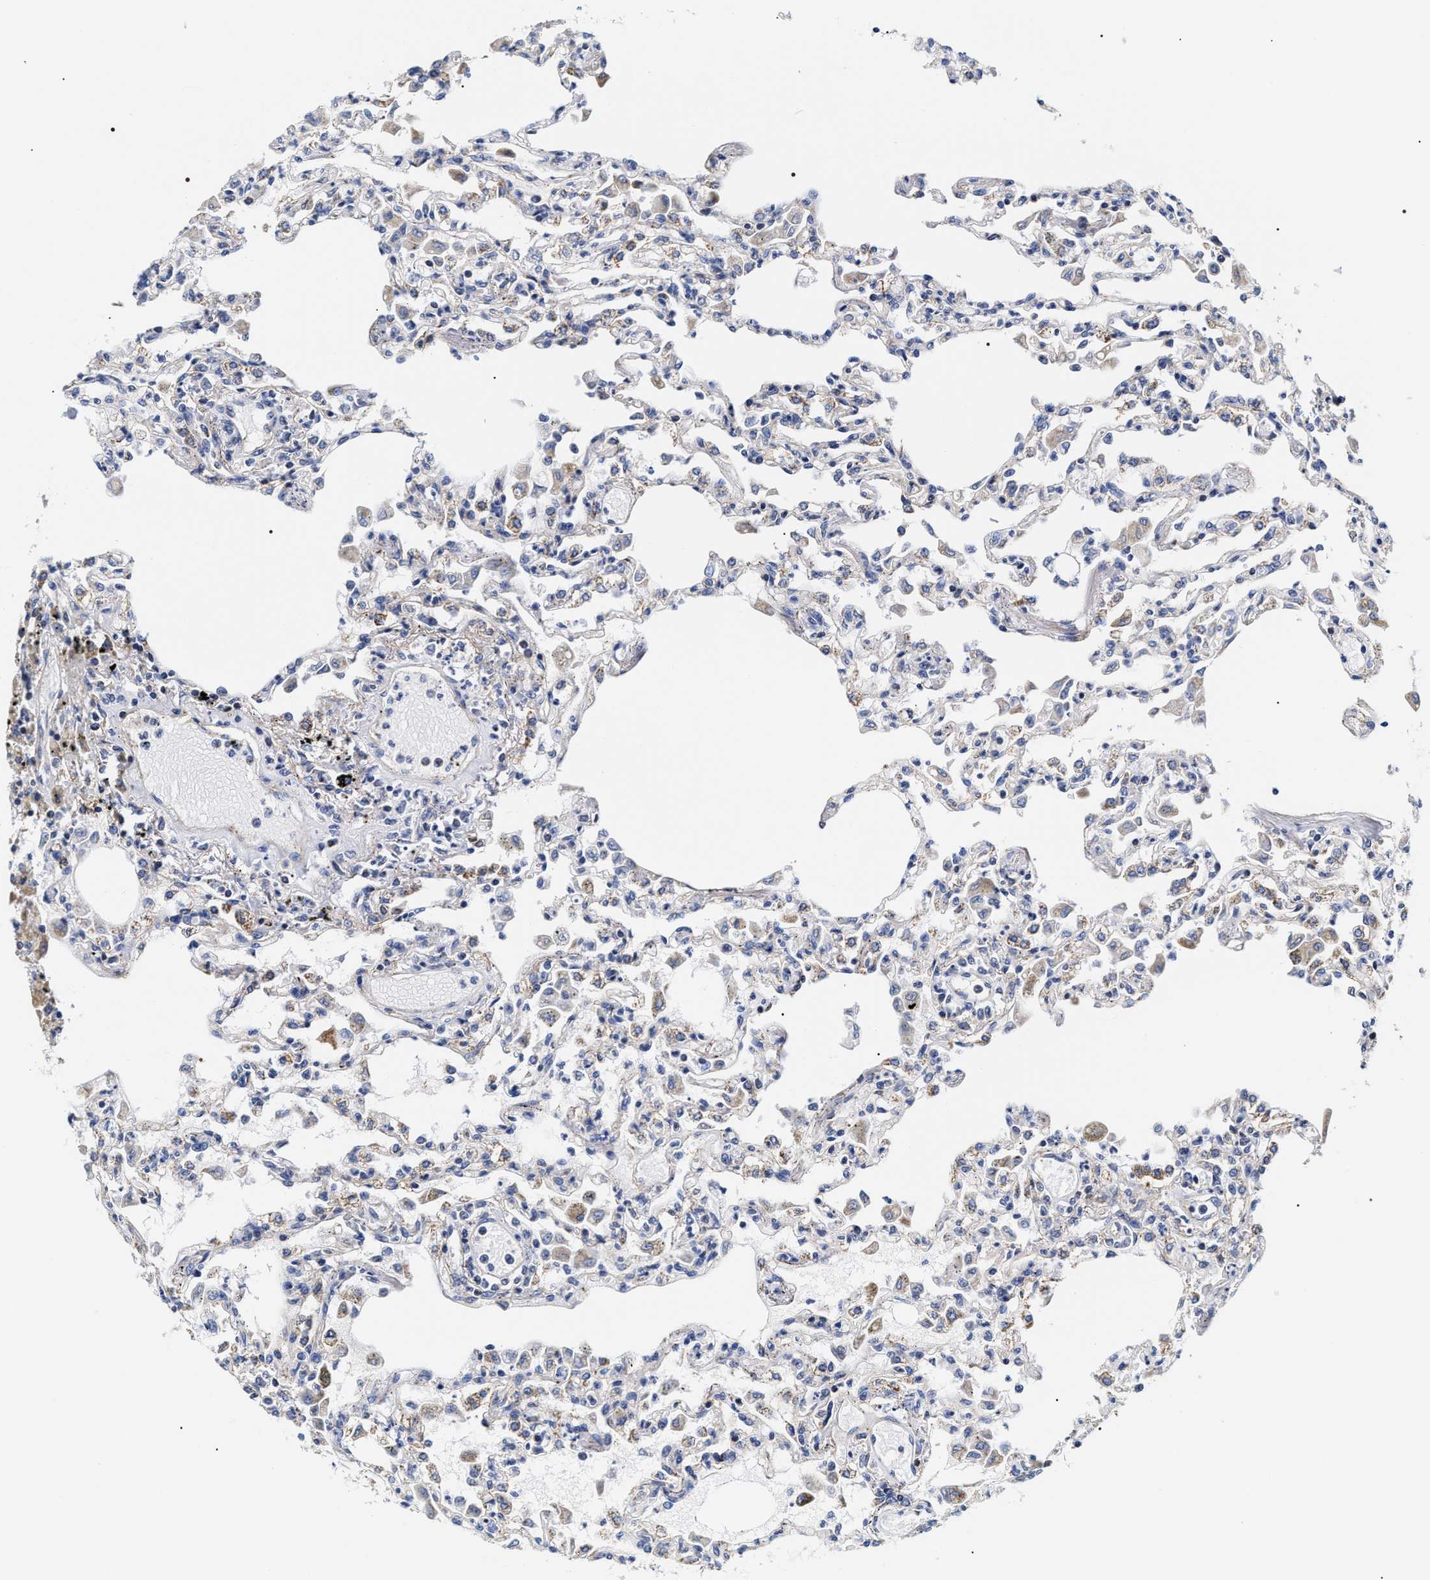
{"staining": {"intensity": "negative", "quantity": "none", "location": "none"}, "tissue": "lung", "cell_type": "Alveolar cells", "image_type": "normal", "snomed": [{"axis": "morphology", "description": "Normal tissue, NOS"}, {"axis": "topography", "description": "Bronchus"}, {"axis": "topography", "description": "Lung"}], "caption": "Immunohistochemistry histopathology image of unremarkable lung: lung stained with DAB reveals no significant protein expression in alveolar cells. The staining was performed using DAB (3,3'-diaminobenzidine) to visualize the protein expression in brown, while the nuclei were stained in blue with hematoxylin (Magnification: 20x).", "gene": "COG5", "patient": {"sex": "female", "age": 49}}